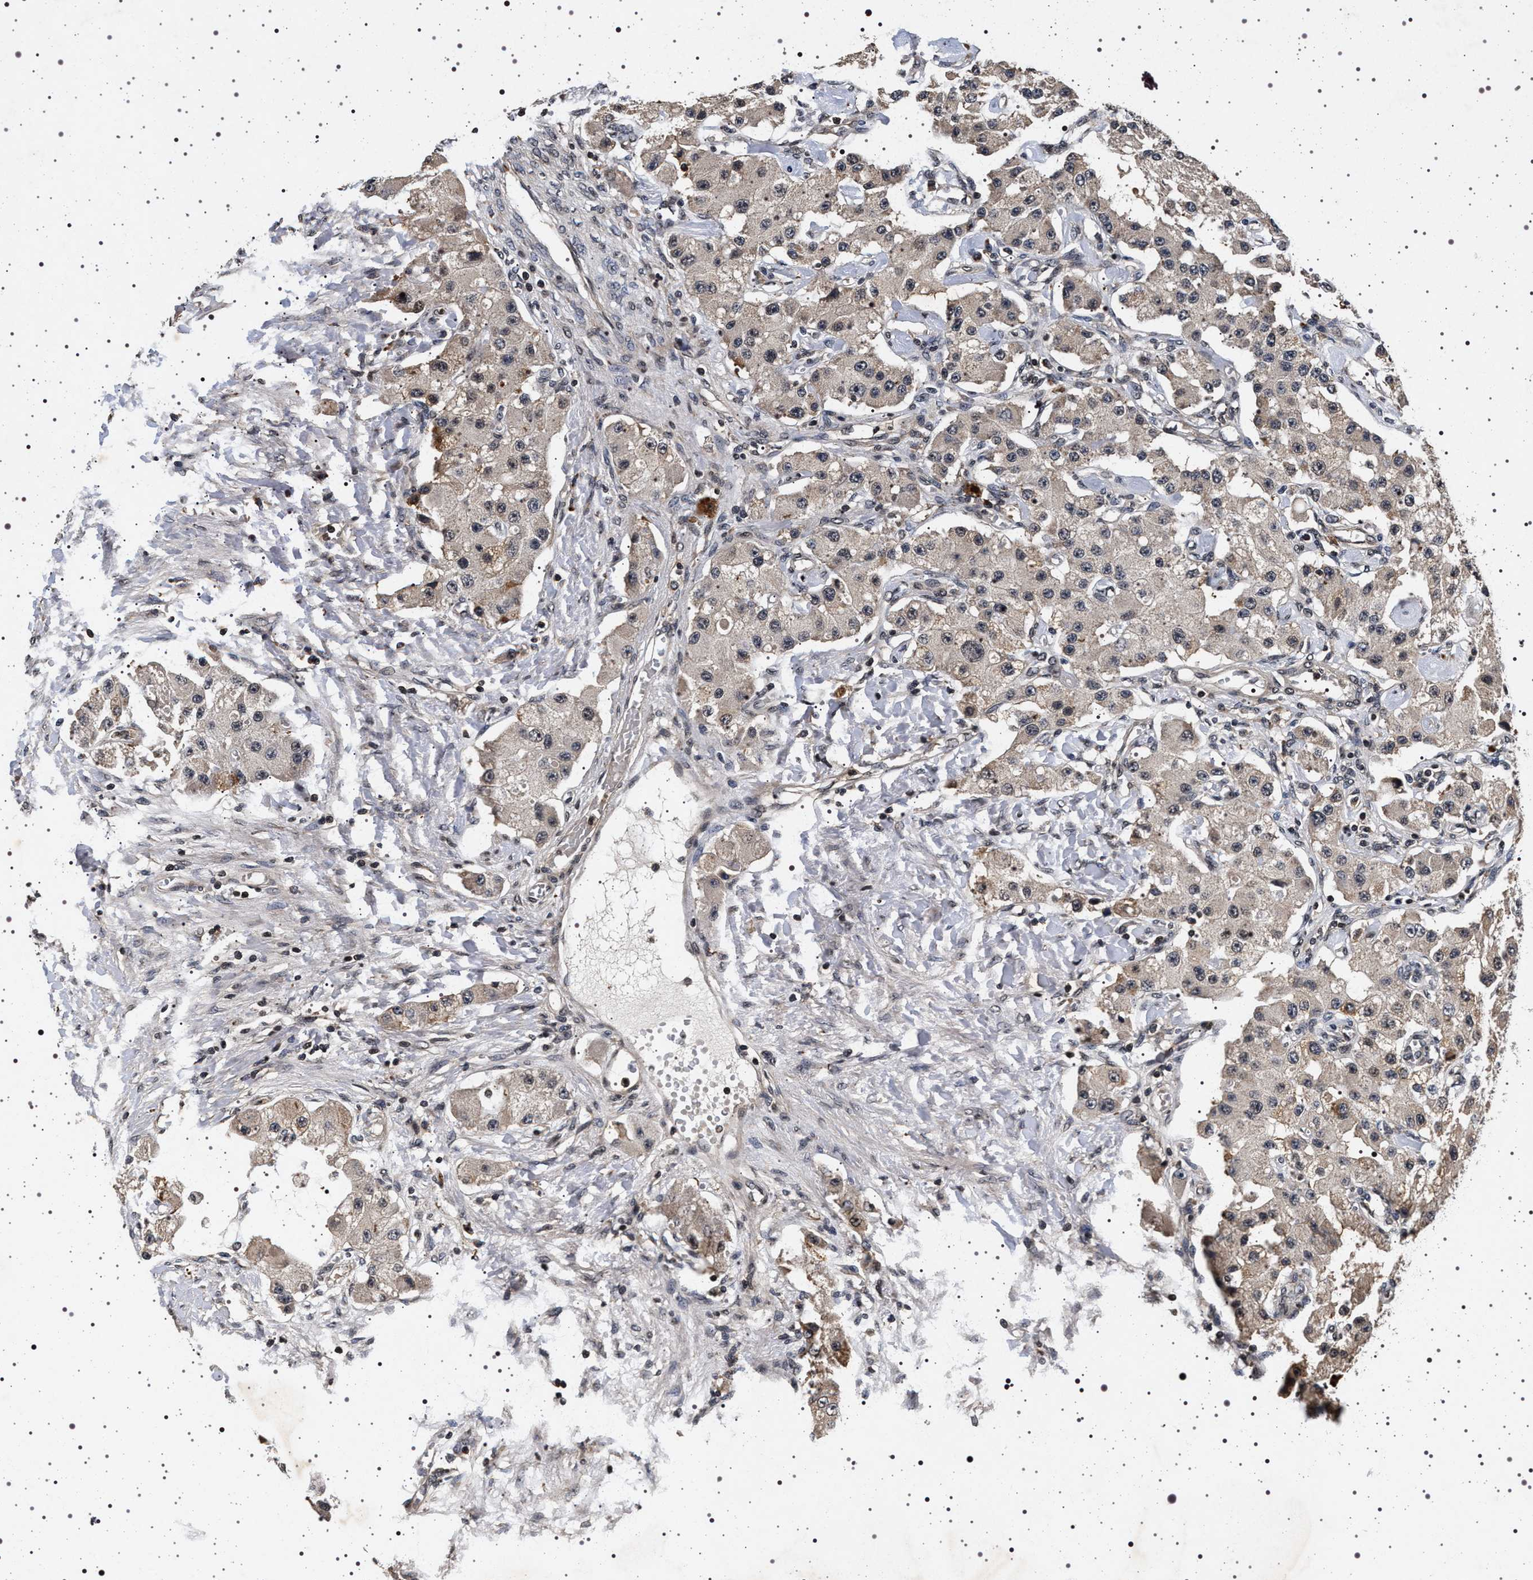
{"staining": {"intensity": "weak", "quantity": "<25%", "location": "cytoplasmic/membranous,nuclear"}, "tissue": "carcinoid", "cell_type": "Tumor cells", "image_type": "cancer", "snomed": [{"axis": "morphology", "description": "Carcinoid, malignant, NOS"}, {"axis": "topography", "description": "Pancreas"}], "caption": "IHC of carcinoid shows no positivity in tumor cells.", "gene": "CDKN1B", "patient": {"sex": "male", "age": 41}}